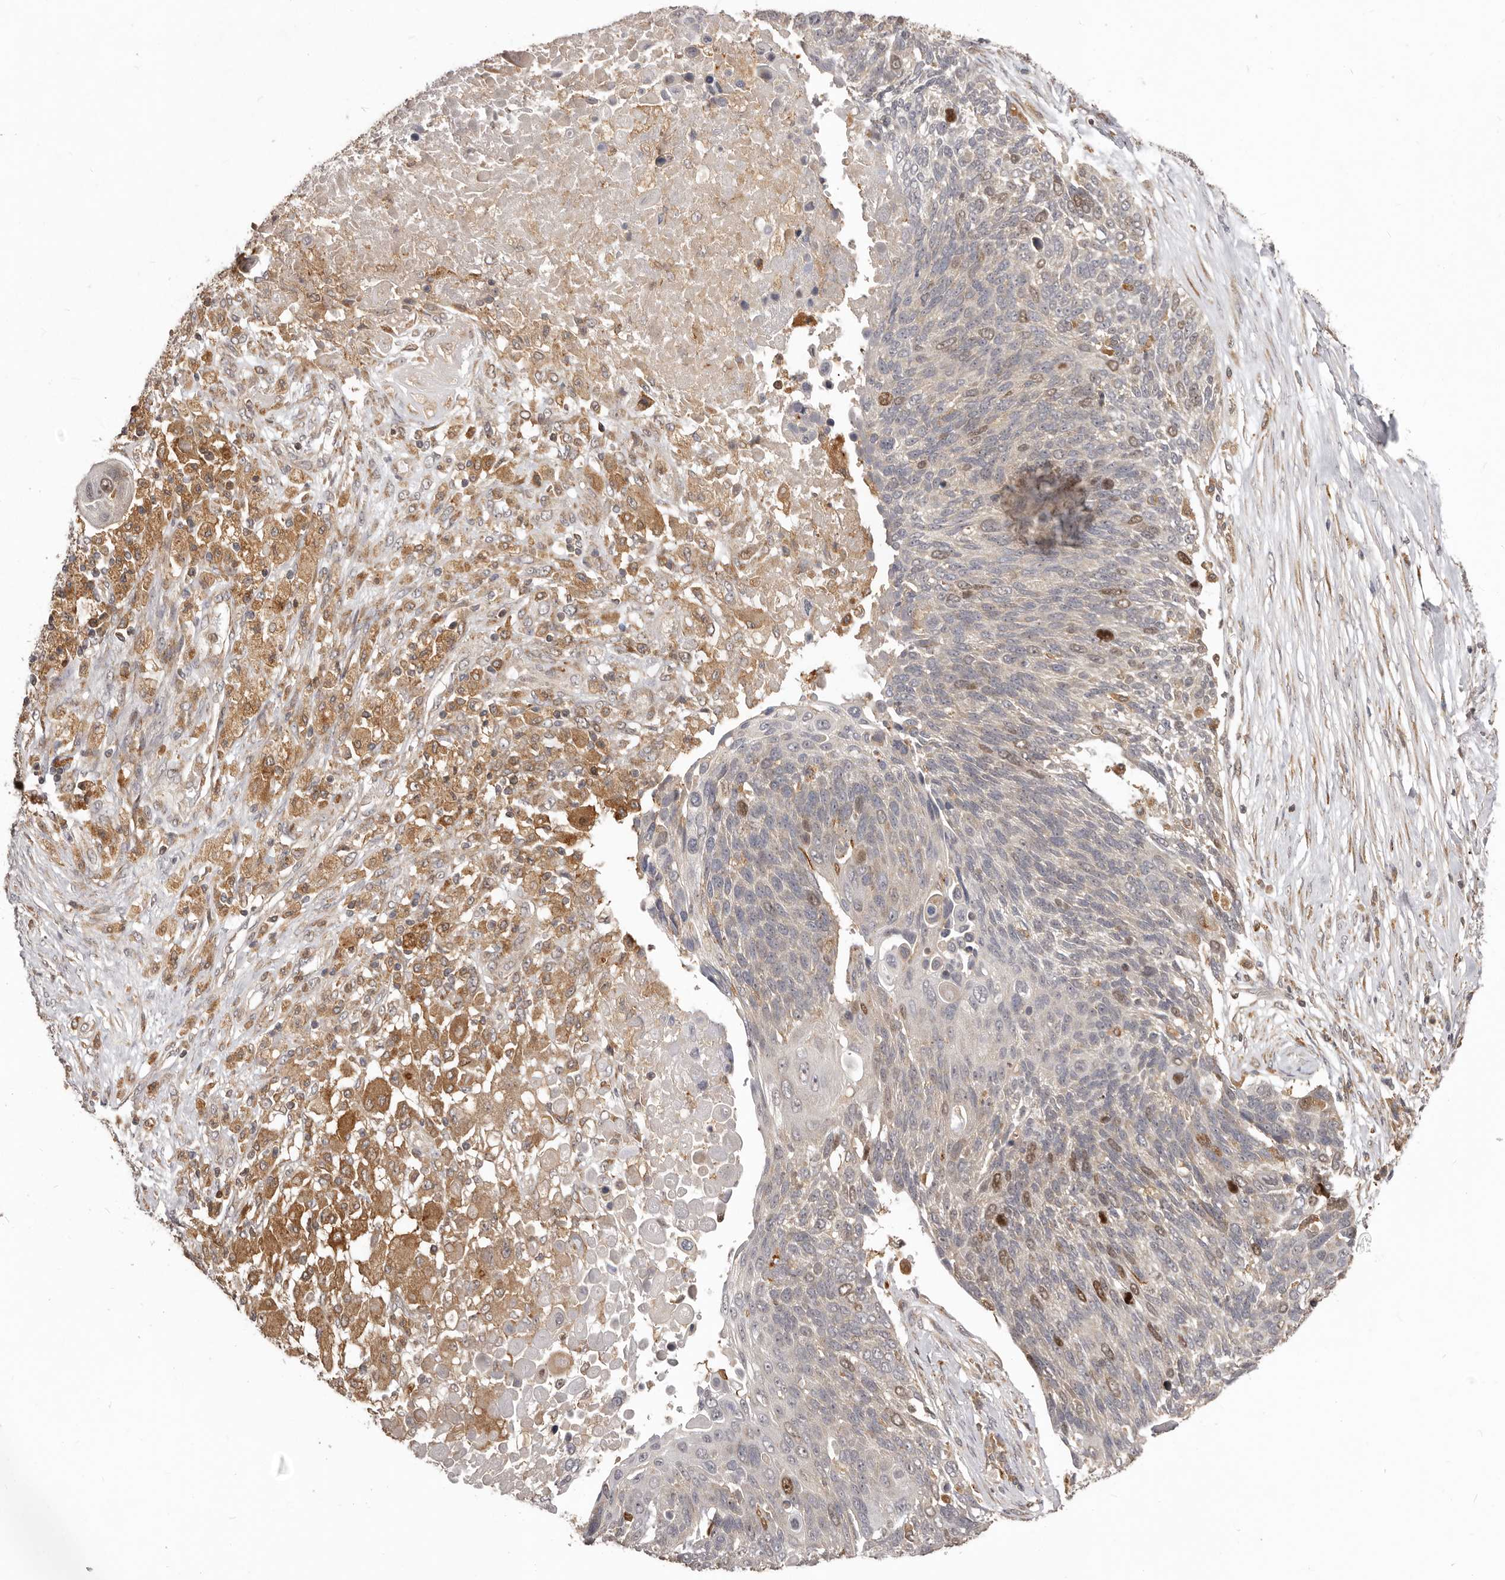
{"staining": {"intensity": "moderate", "quantity": "<25%", "location": "nuclear"}, "tissue": "lung cancer", "cell_type": "Tumor cells", "image_type": "cancer", "snomed": [{"axis": "morphology", "description": "Squamous cell carcinoma, NOS"}, {"axis": "topography", "description": "Lung"}], "caption": "DAB (3,3'-diaminobenzidine) immunohistochemical staining of human lung cancer (squamous cell carcinoma) displays moderate nuclear protein positivity in about <25% of tumor cells.", "gene": "RNF187", "patient": {"sex": "male", "age": 66}}